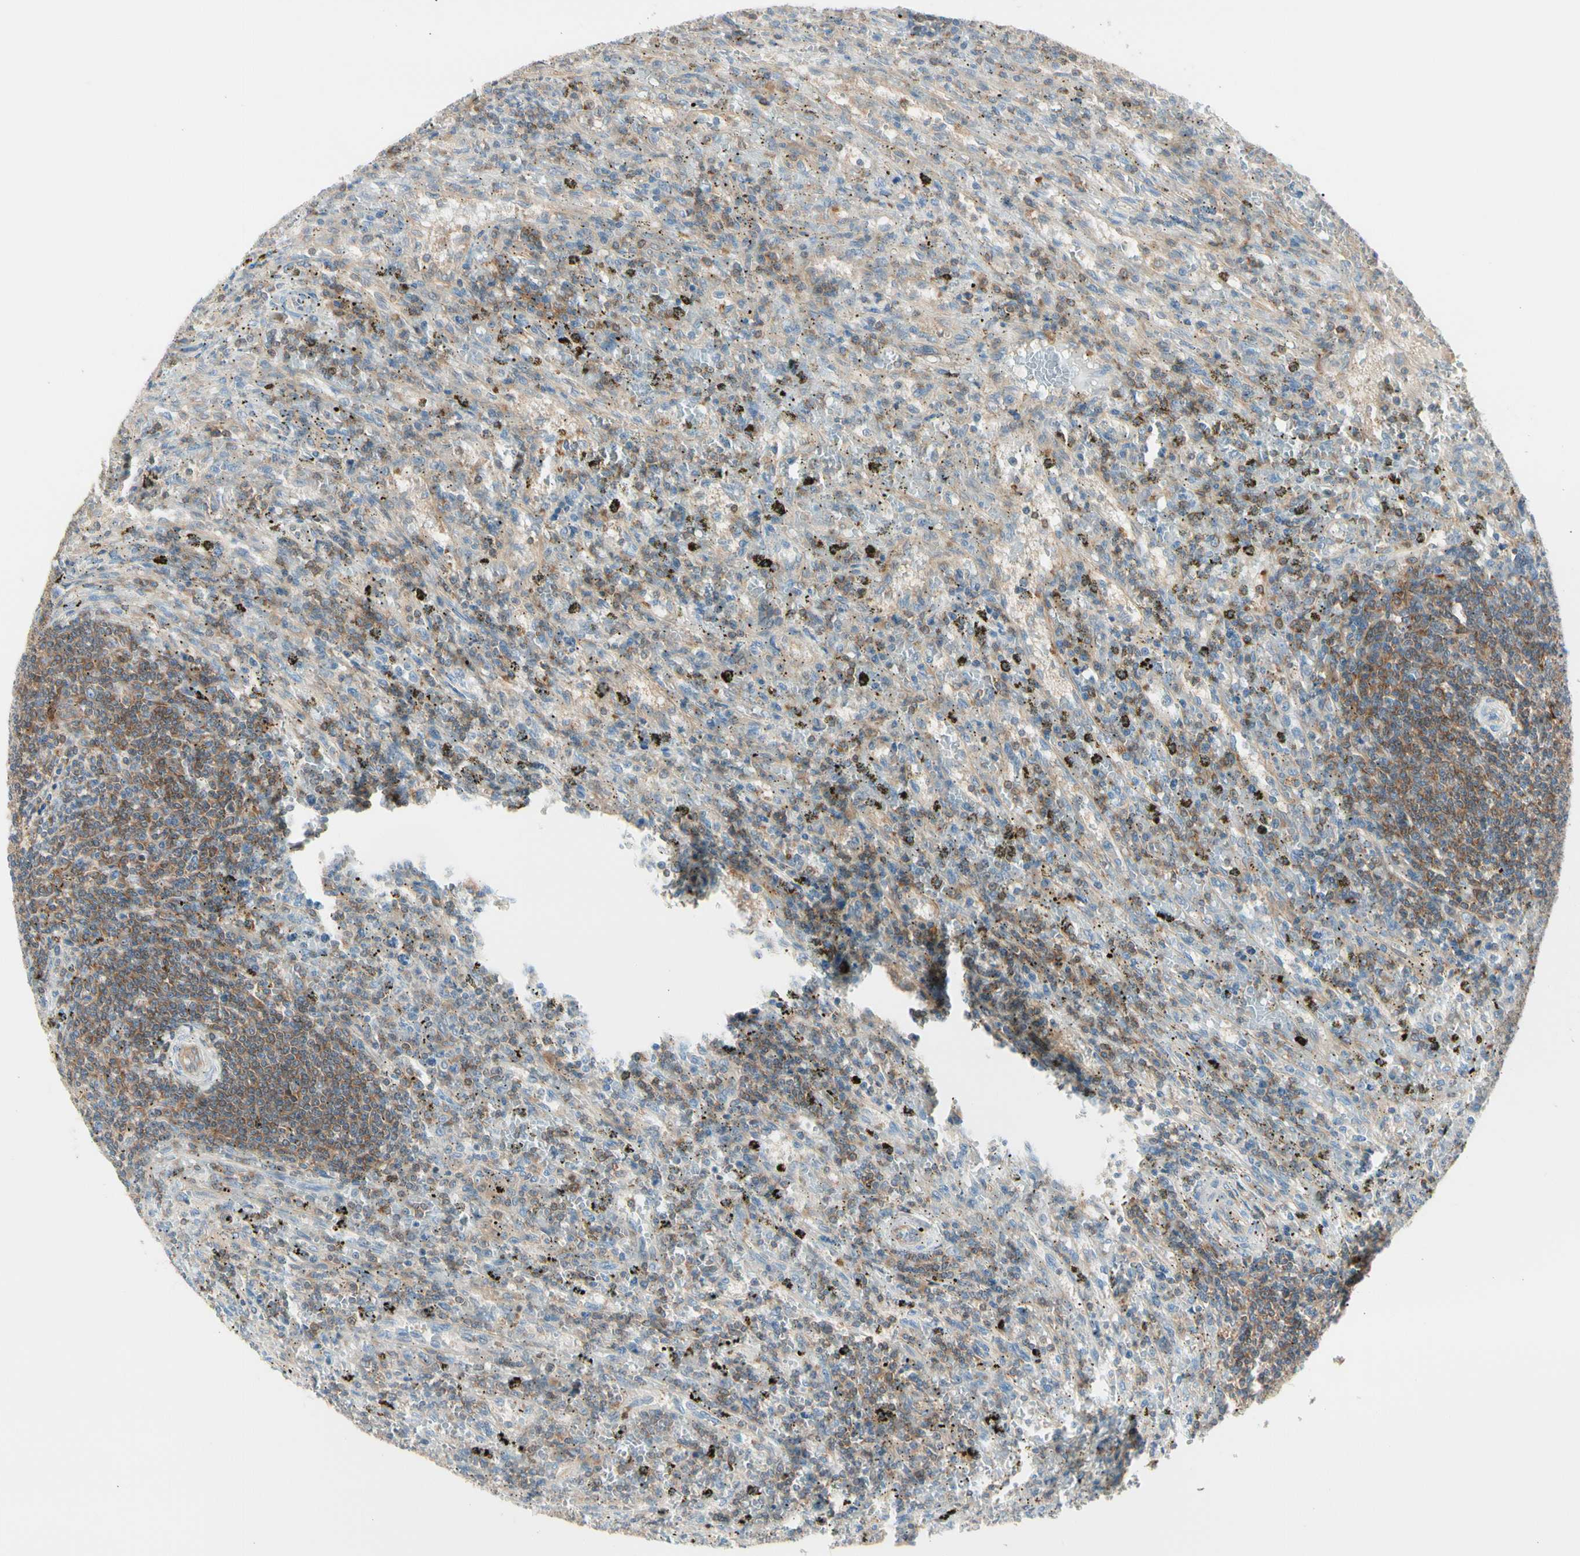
{"staining": {"intensity": "moderate", "quantity": "25%-75%", "location": "cytoplasmic/membranous"}, "tissue": "lymphoma", "cell_type": "Tumor cells", "image_type": "cancer", "snomed": [{"axis": "morphology", "description": "Malignant lymphoma, non-Hodgkin's type, Low grade"}, {"axis": "topography", "description": "Spleen"}], "caption": "Malignant lymphoma, non-Hodgkin's type (low-grade) stained for a protein reveals moderate cytoplasmic/membranous positivity in tumor cells.", "gene": "NFKB2", "patient": {"sex": "male", "age": 76}}